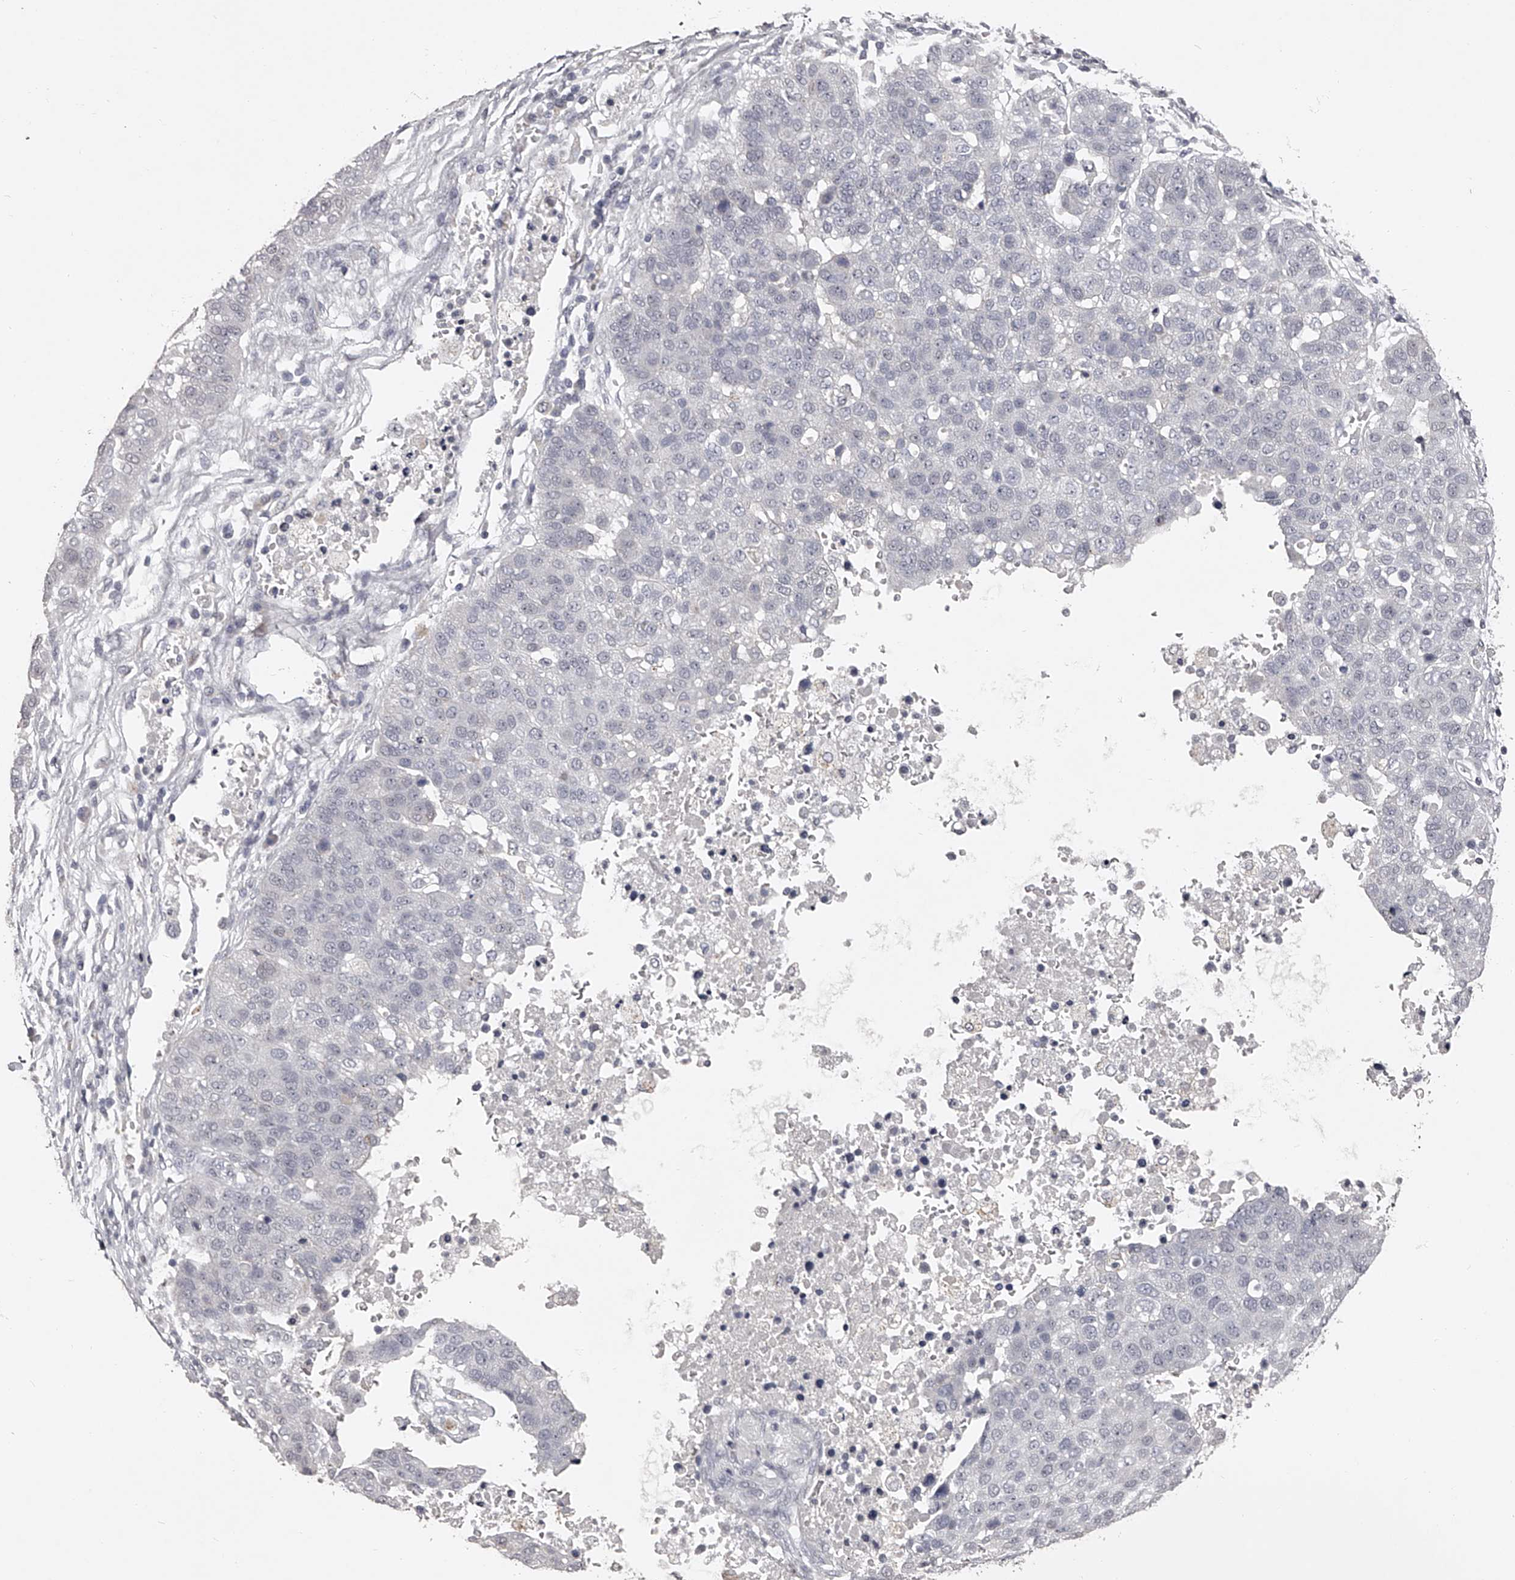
{"staining": {"intensity": "negative", "quantity": "none", "location": "none"}, "tissue": "pancreatic cancer", "cell_type": "Tumor cells", "image_type": "cancer", "snomed": [{"axis": "morphology", "description": "Adenocarcinoma, NOS"}, {"axis": "topography", "description": "Pancreas"}], "caption": "This micrograph is of pancreatic cancer stained with immunohistochemistry to label a protein in brown with the nuclei are counter-stained blue. There is no staining in tumor cells.", "gene": "NT5DC1", "patient": {"sex": "female", "age": 61}}